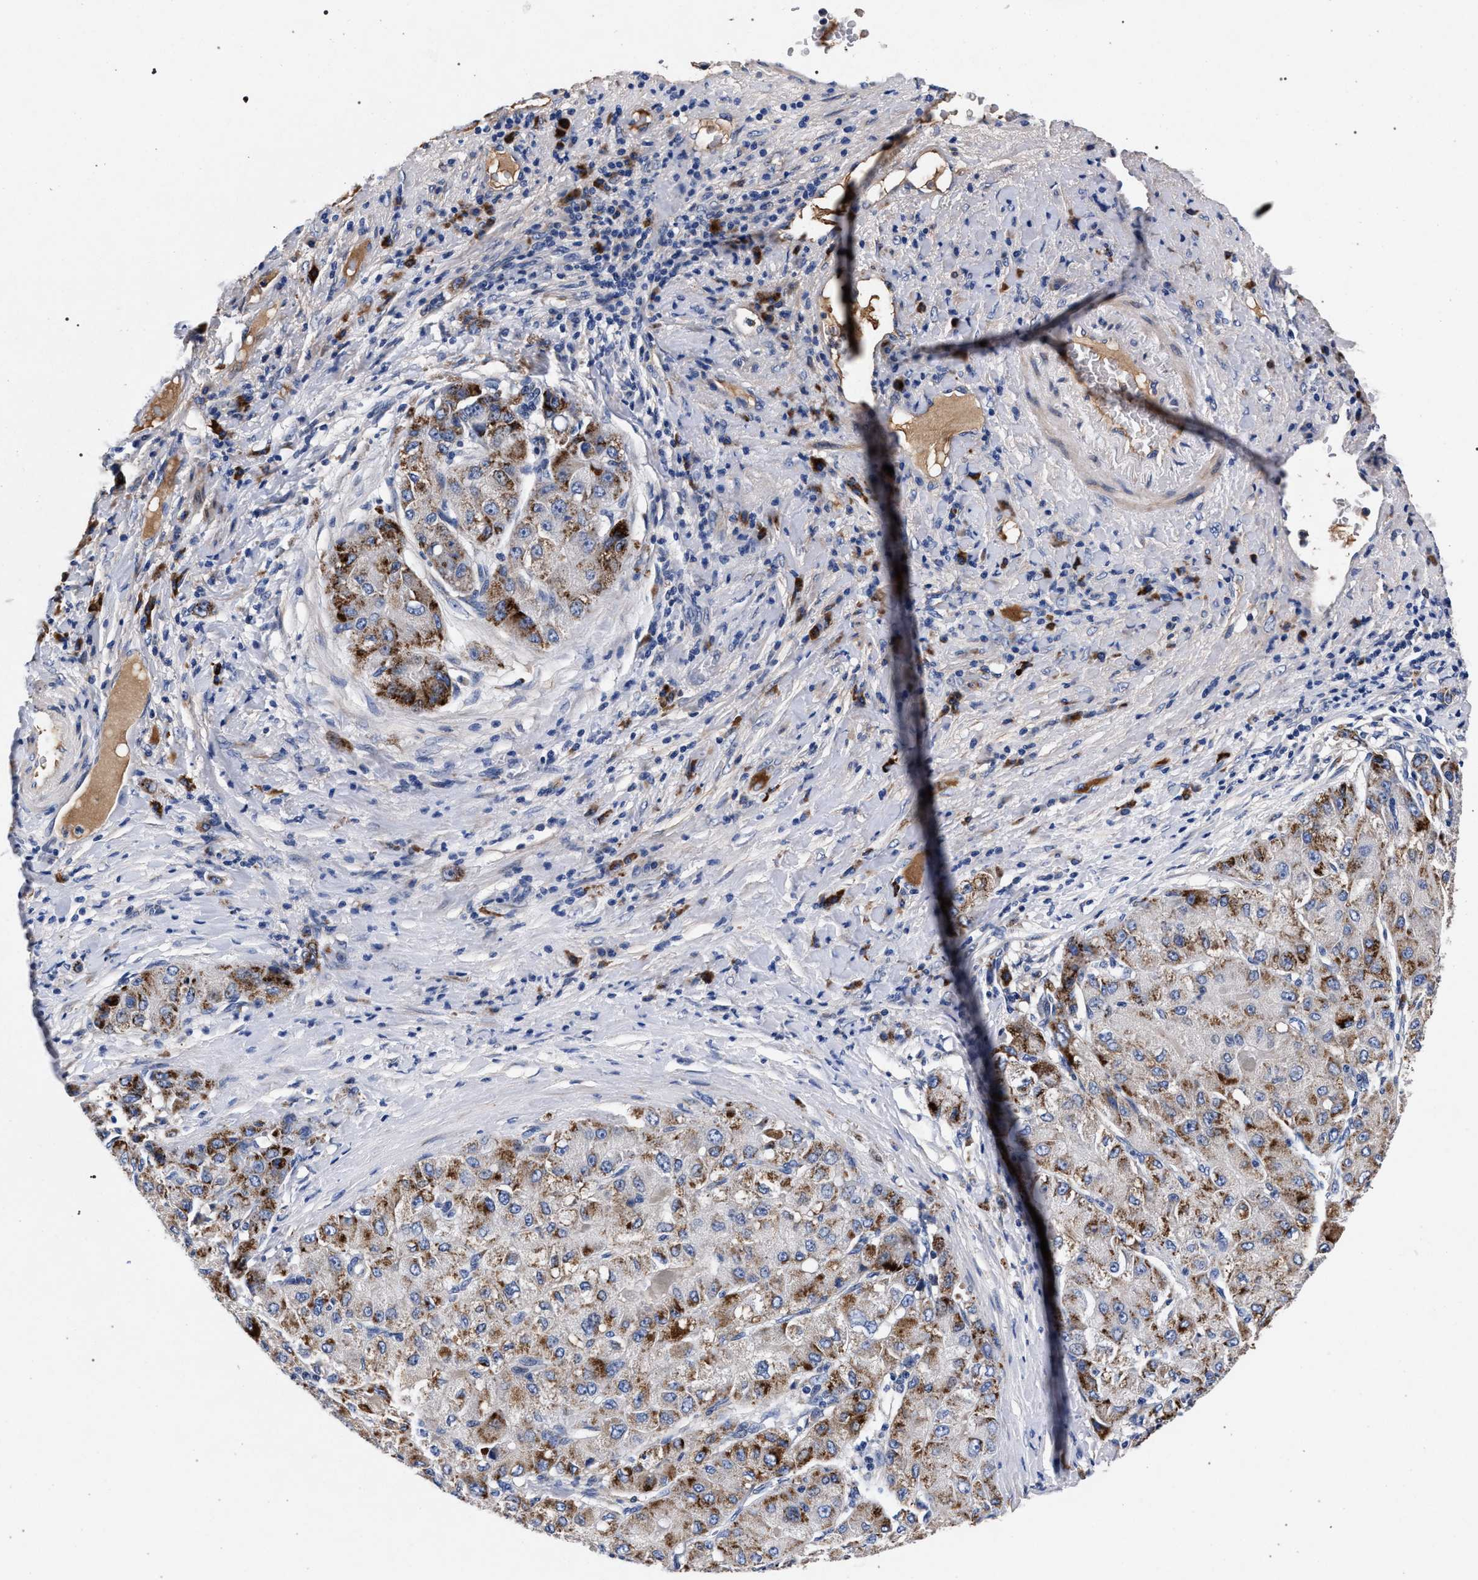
{"staining": {"intensity": "strong", "quantity": ">75%", "location": "cytoplasmic/membranous"}, "tissue": "liver cancer", "cell_type": "Tumor cells", "image_type": "cancer", "snomed": [{"axis": "morphology", "description": "Cholangiocarcinoma"}, {"axis": "topography", "description": "Liver"}], "caption": "Protein expression analysis of cholangiocarcinoma (liver) shows strong cytoplasmic/membranous positivity in about >75% of tumor cells.", "gene": "ACOX1", "patient": {"sex": "male", "age": 50}}